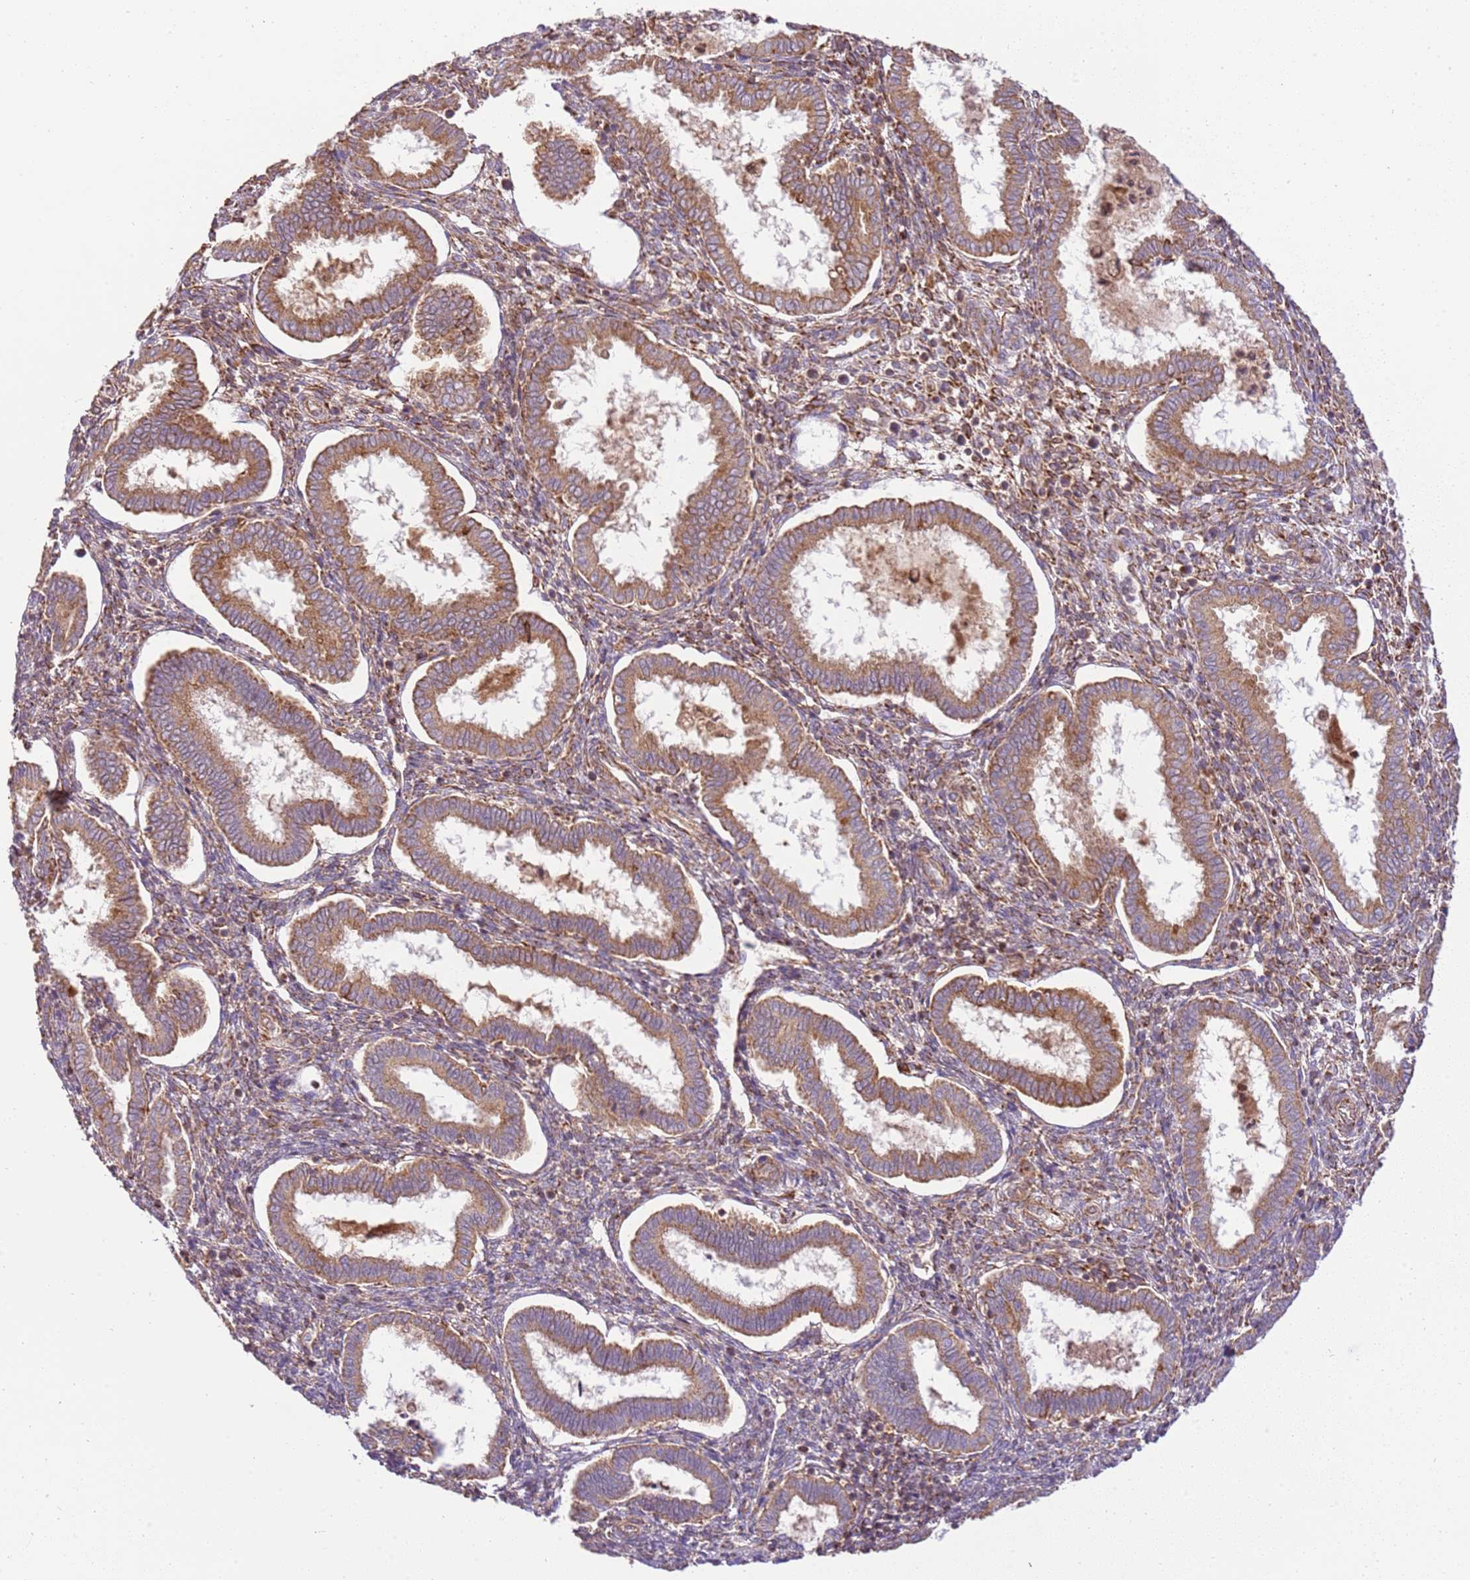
{"staining": {"intensity": "moderate", "quantity": "25%-75%", "location": "cytoplasmic/membranous"}, "tissue": "endometrium", "cell_type": "Cells in endometrial stroma", "image_type": "normal", "snomed": [{"axis": "morphology", "description": "Normal tissue, NOS"}, {"axis": "topography", "description": "Endometrium"}], "caption": "IHC (DAB (3,3'-diaminobenzidine)) staining of normal human endometrium demonstrates moderate cytoplasmic/membranous protein staining in about 25%-75% of cells in endometrial stroma. (DAB IHC, brown staining for protein, blue staining for nuclei).", "gene": "SPATA2L", "patient": {"sex": "female", "age": 24}}